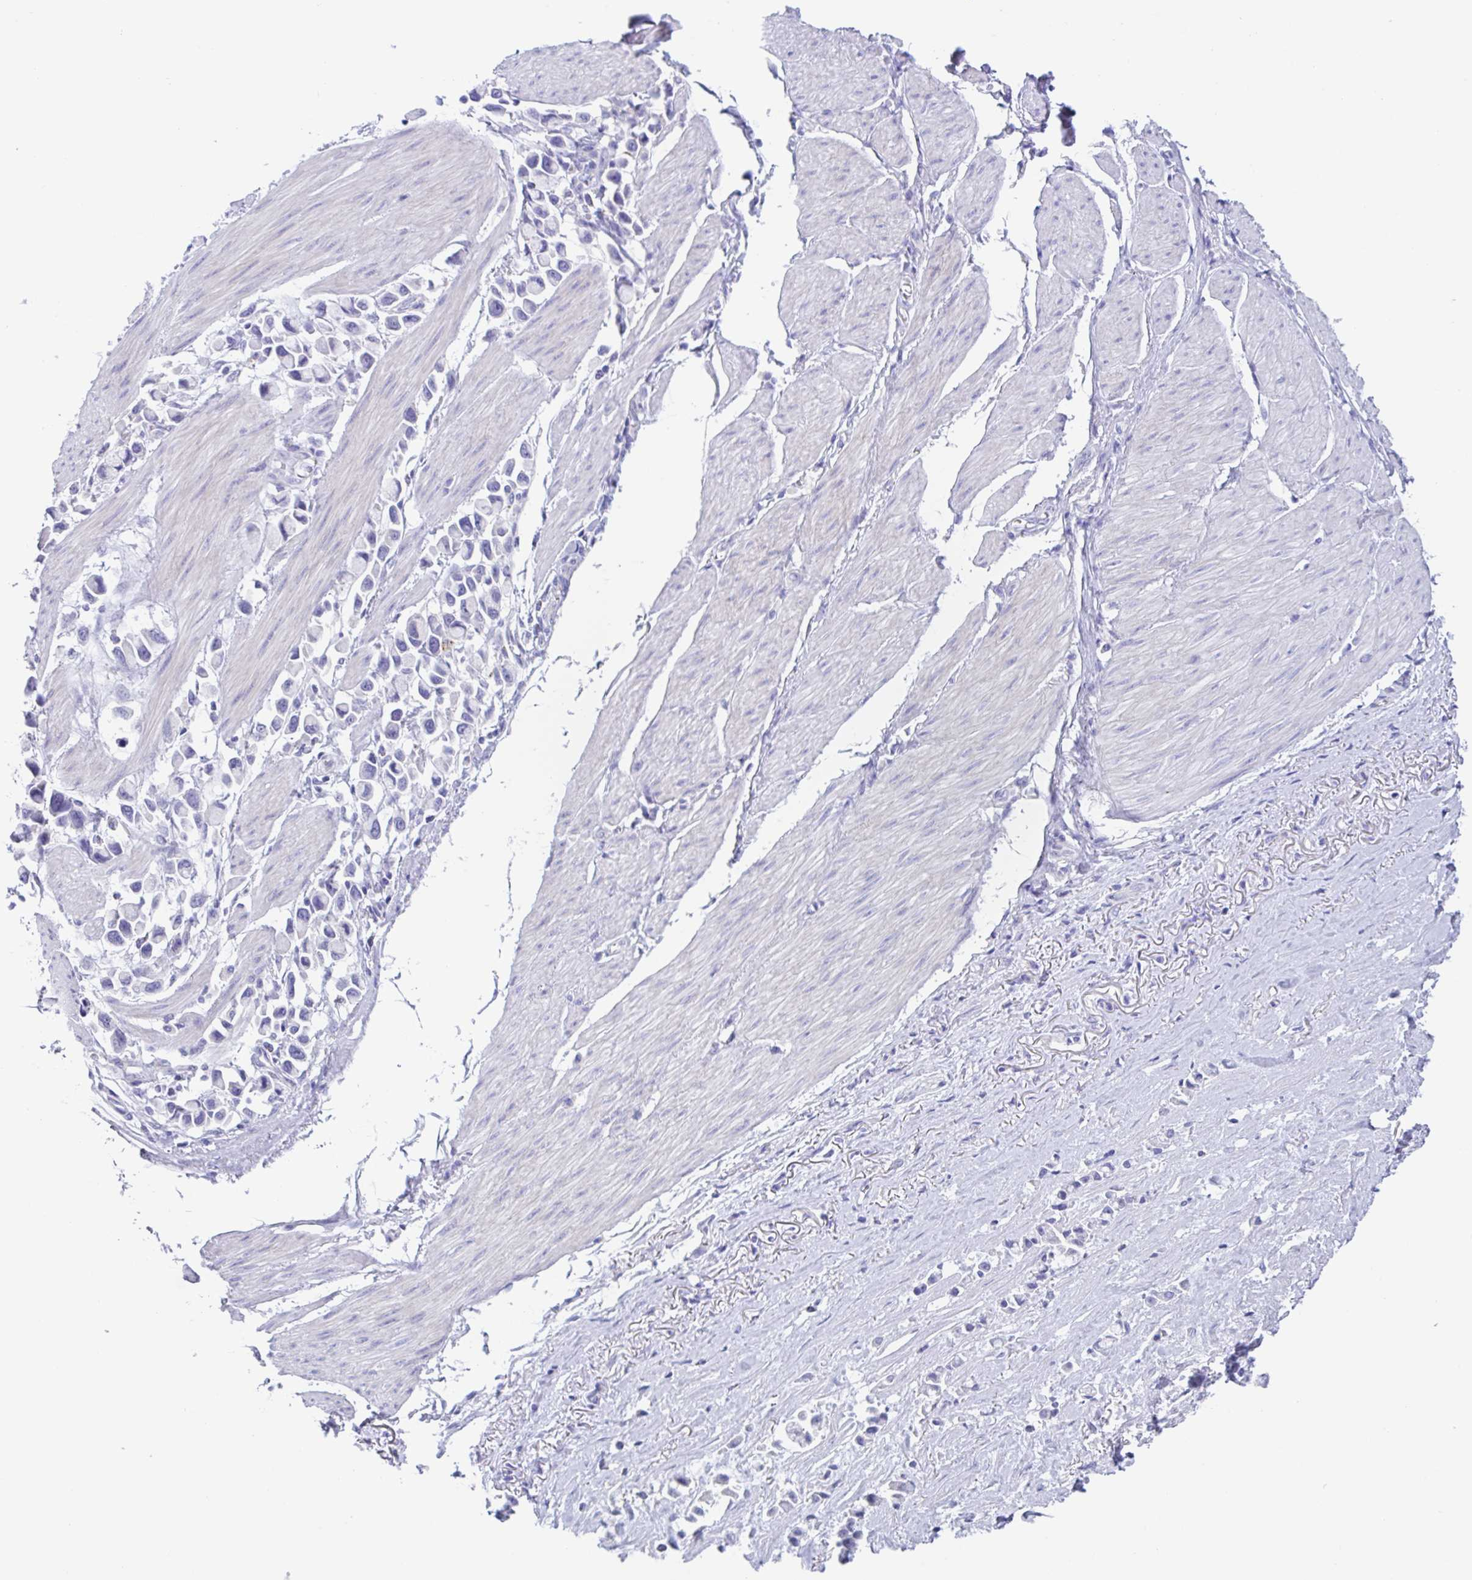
{"staining": {"intensity": "negative", "quantity": "none", "location": "none"}, "tissue": "stomach cancer", "cell_type": "Tumor cells", "image_type": "cancer", "snomed": [{"axis": "morphology", "description": "Adenocarcinoma, NOS"}, {"axis": "topography", "description": "Stomach"}], "caption": "Immunohistochemistry photomicrograph of neoplastic tissue: human adenocarcinoma (stomach) stained with DAB shows no significant protein positivity in tumor cells.", "gene": "OR6N2", "patient": {"sex": "female", "age": 81}}